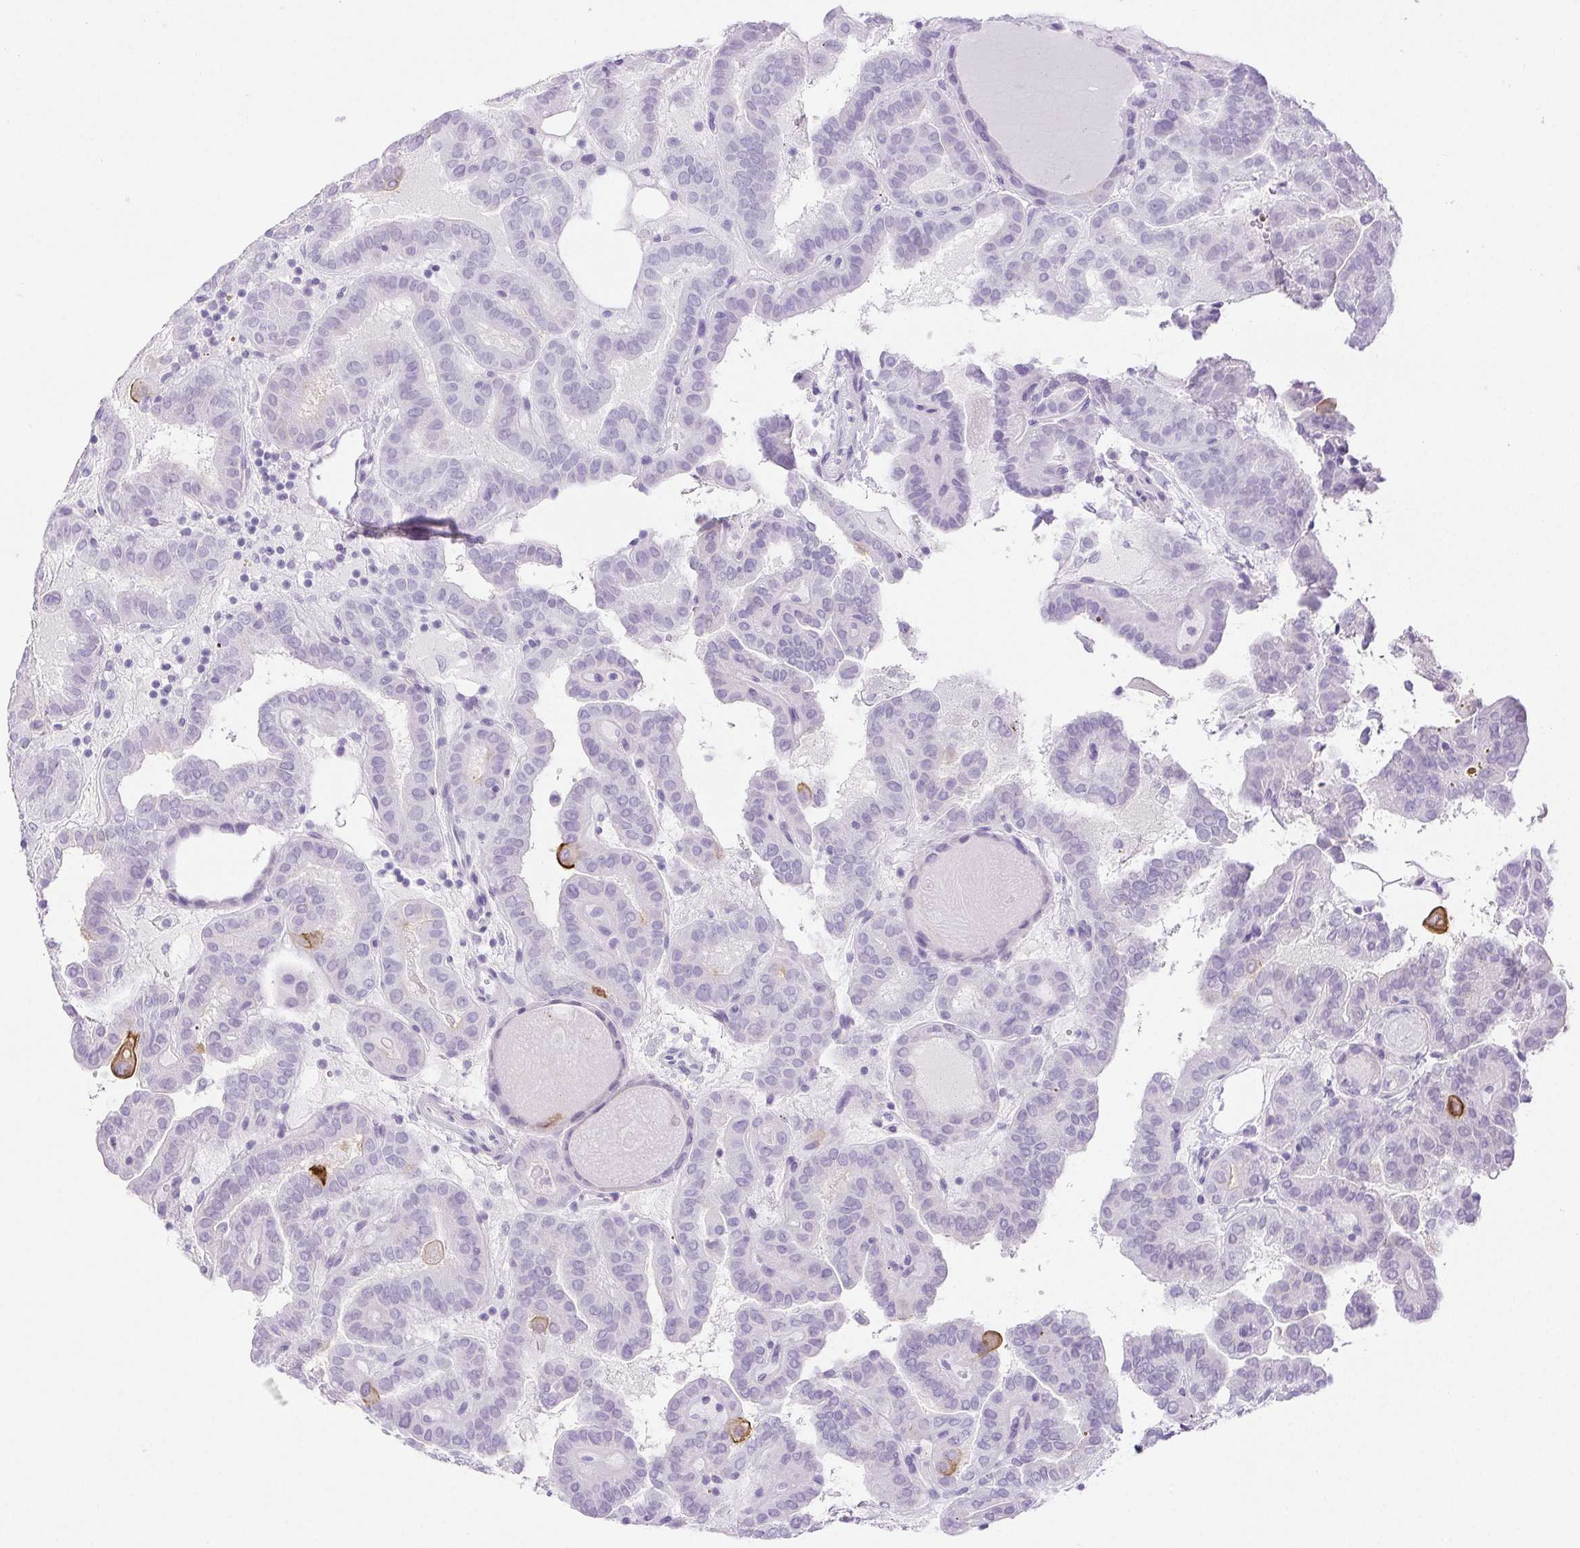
{"staining": {"intensity": "negative", "quantity": "none", "location": "none"}, "tissue": "thyroid cancer", "cell_type": "Tumor cells", "image_type": "cancer", "snomed": [{"axis": "morphology", "description": "Papillary adenocarcinoma, NOS"}, {"axis": "topography", "description": "Thyroid gland"}], "caption": "IHC micrograph of neoplastic tissue: human thyroid papillary adenocarcinoma stained with DAB (3,3'-diaminobenzidine) reveals no significant protein staining in tumor cells. (Immunohistochemistry, brightfield microscopy, high magnification).", "gene": "HLA-G", "patient": {"sex": "female", "age": 46}}